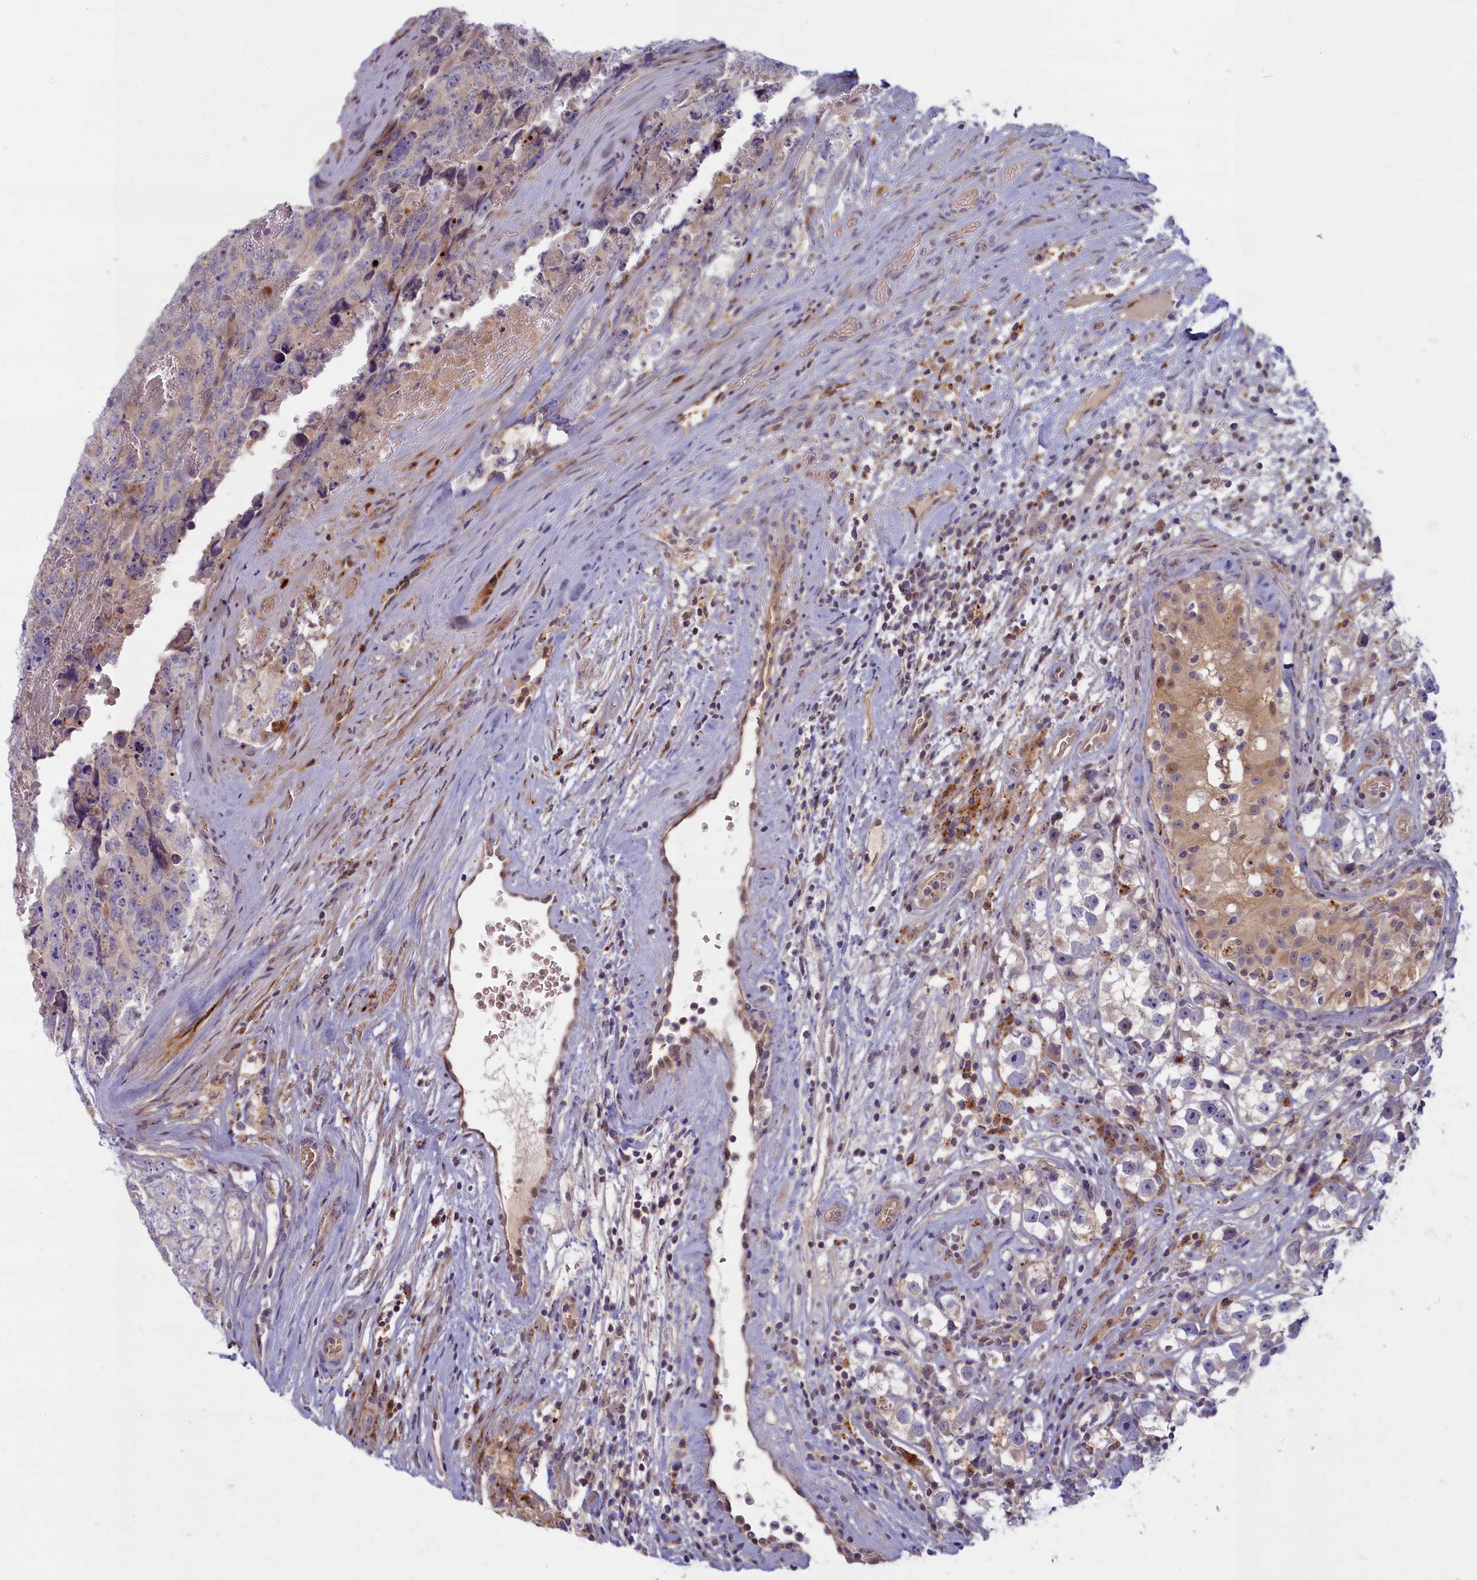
{"staining": {"intensity": "negative", "quantity": "none", "location": "none"}, "tissue": "testis cancer", "cell_type": "Tumor cells", "image_type": "cancer", "snomed": [{"axis": "morphology", "description": "Carcinoma, Embryonal, NOS"}, {"axis": "topography", "description": "Testis"}], "caption": "Micrograph shows no significant protein expression in tumor cells of embryonal carcinoma (testis).", "gene": "FCSK", "patient": {"sex": "male", "age": 45}}